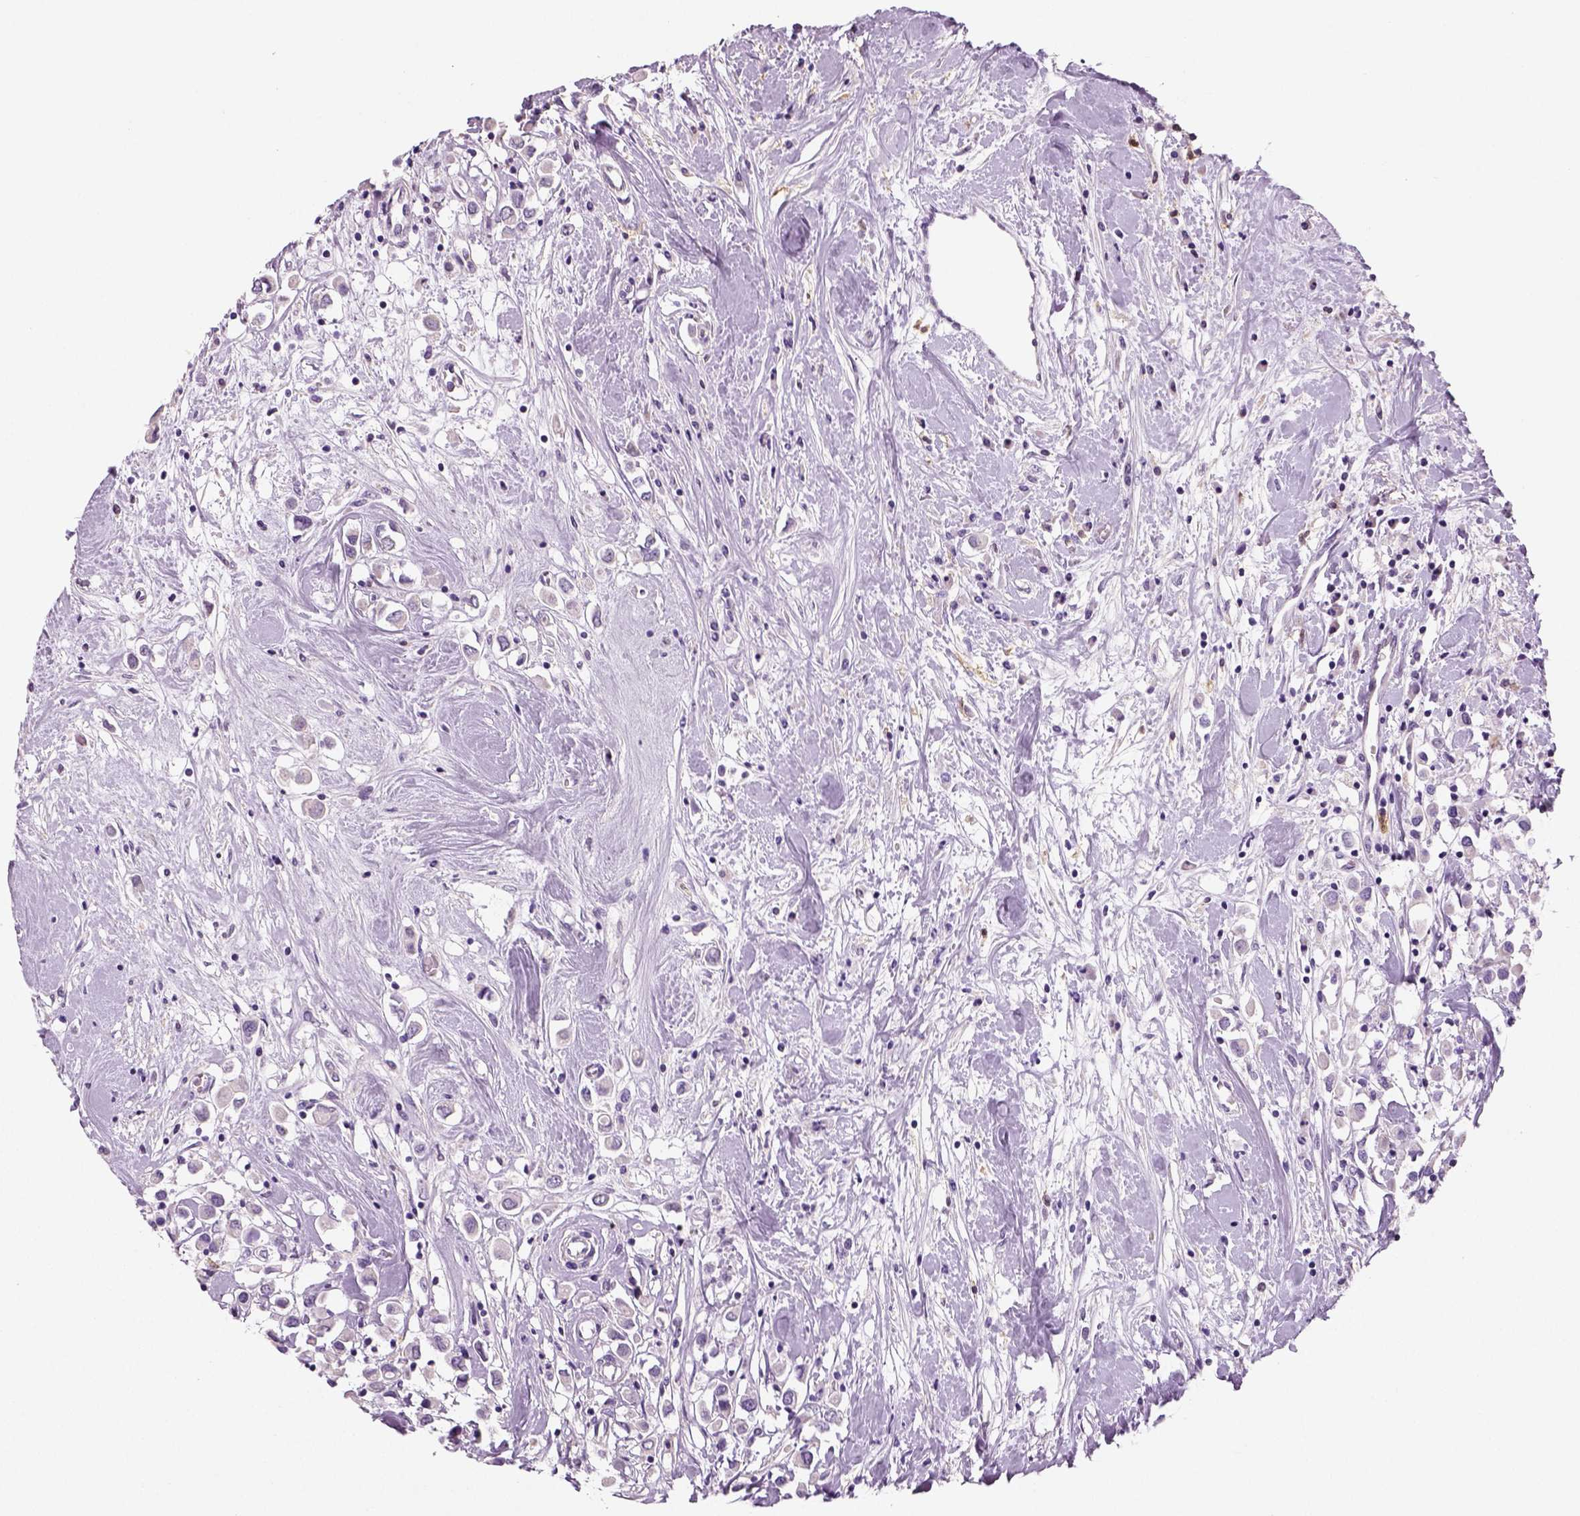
{"staining": {"intensity": "negative", "quantity": "none", "location": "none"}, "tissue": "breast cancer", "cell_type": "Tumor cells", "image_type": "cancer", "snomed": [{"axis": "morphology", "description": "Duct carcinoma"}, {"axis": "topography", "description": "Breast"}], "caption": "There is no significant positivity in tumor cells of infiltrating ductal carcinoma (breast). (DAB (3,3'-diaminobenzidine) IHC, high magnification).", "gene": "NECAB2", "patient": {"sex": "female", "age": 61}}